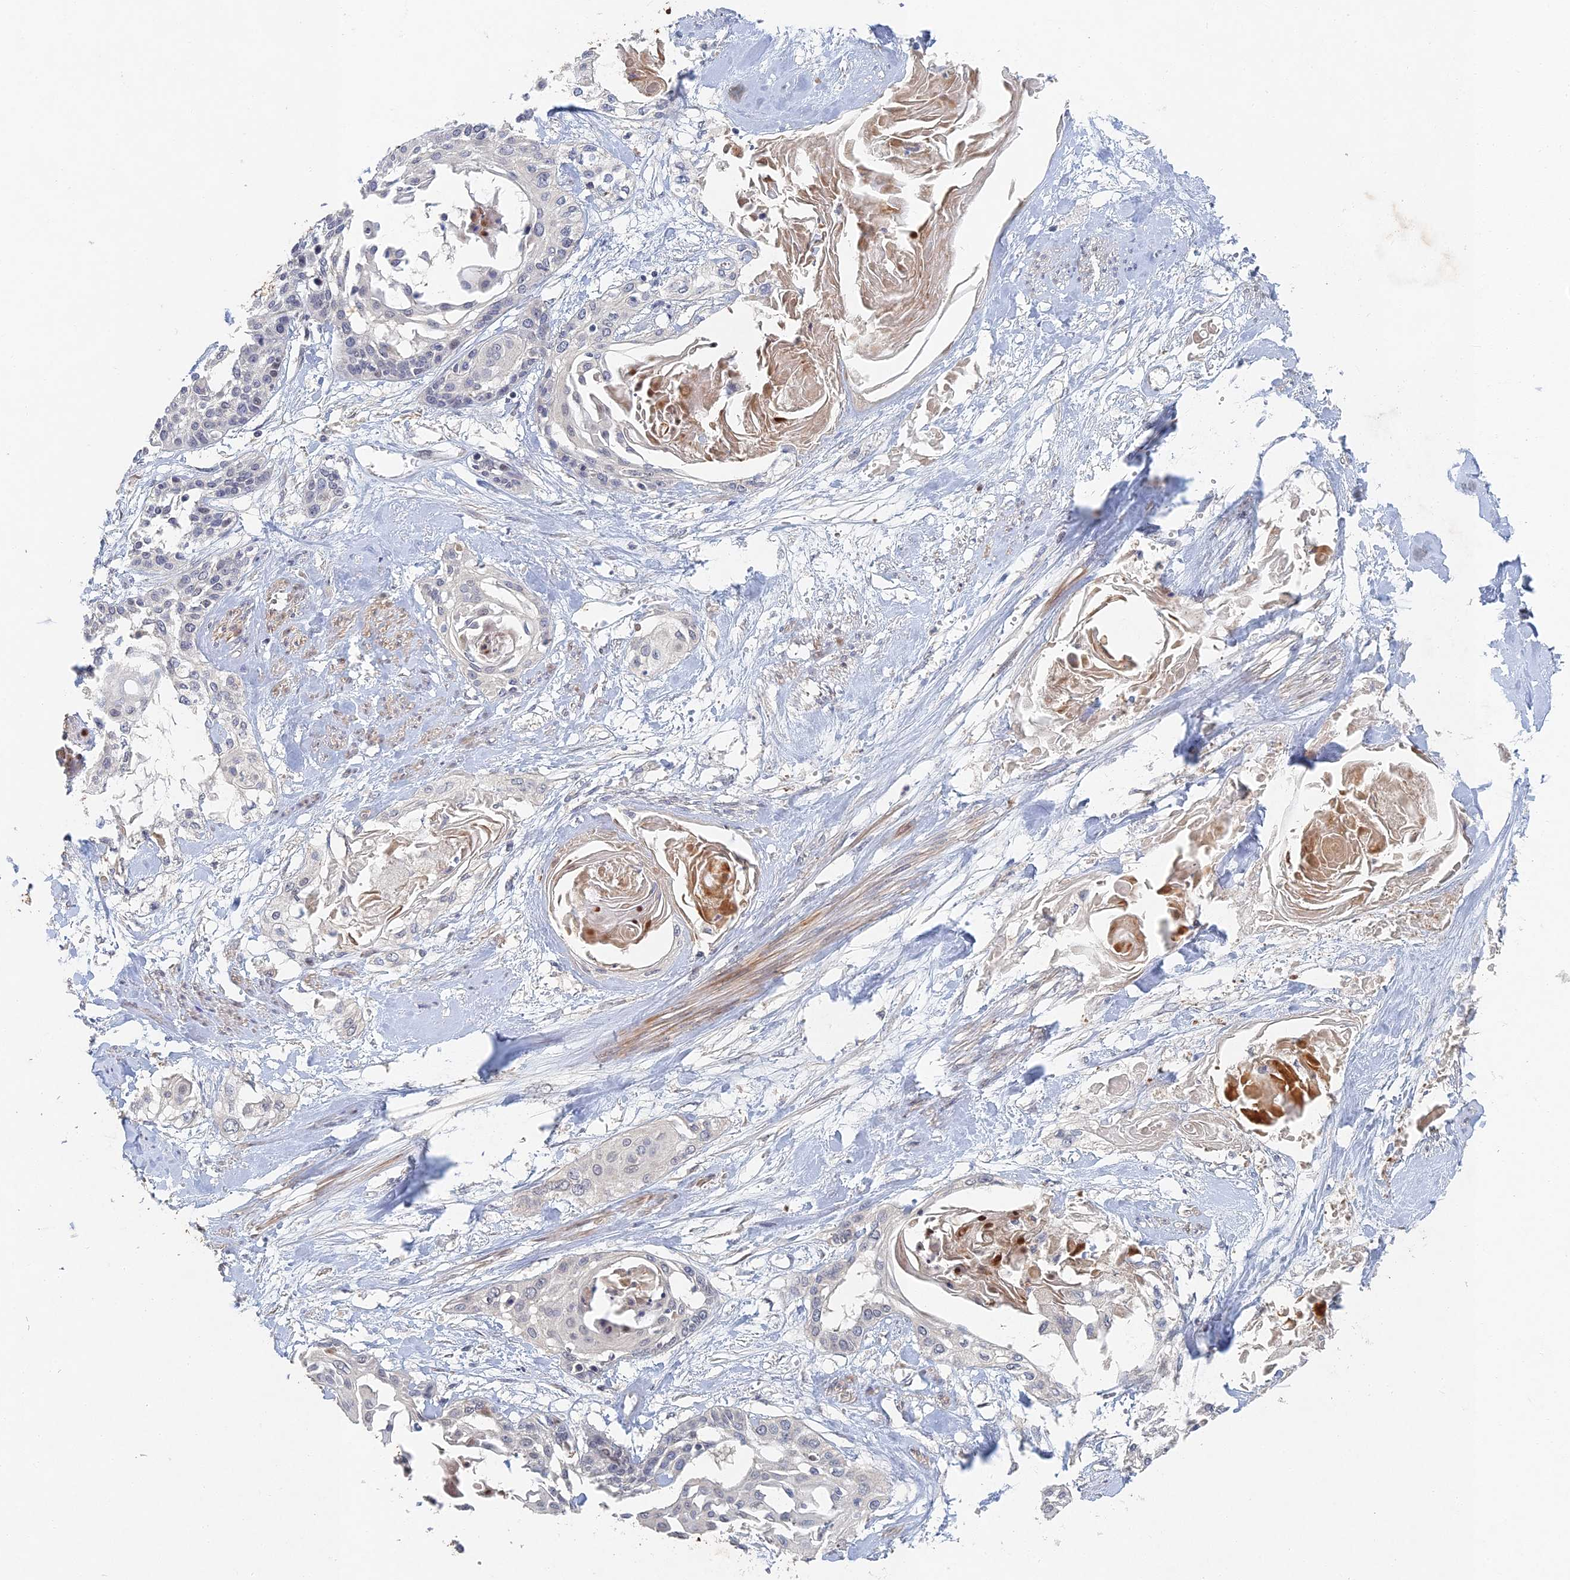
{"staining": {"intensity": "negative", "quantity": "none", "location": "none"}, "tissue": "cervical cancer", "cell_type": "Tumor cells", "image_type": "cancer", "snomed": [{"axis": "morphology", "description": "Squamous cell carcinoma, NOS"}, {"axis": "topography", "description": "Cervix"}], "caption": "A histopathology image of human squamous cell carcinoma (cervical) is negative for staining in tumor cells. (Immunohistochemistry (ihc), brightfield microscopy, high magnification).", "gene": "GNA15", "patient": {"sex": "female", "age": 57}}